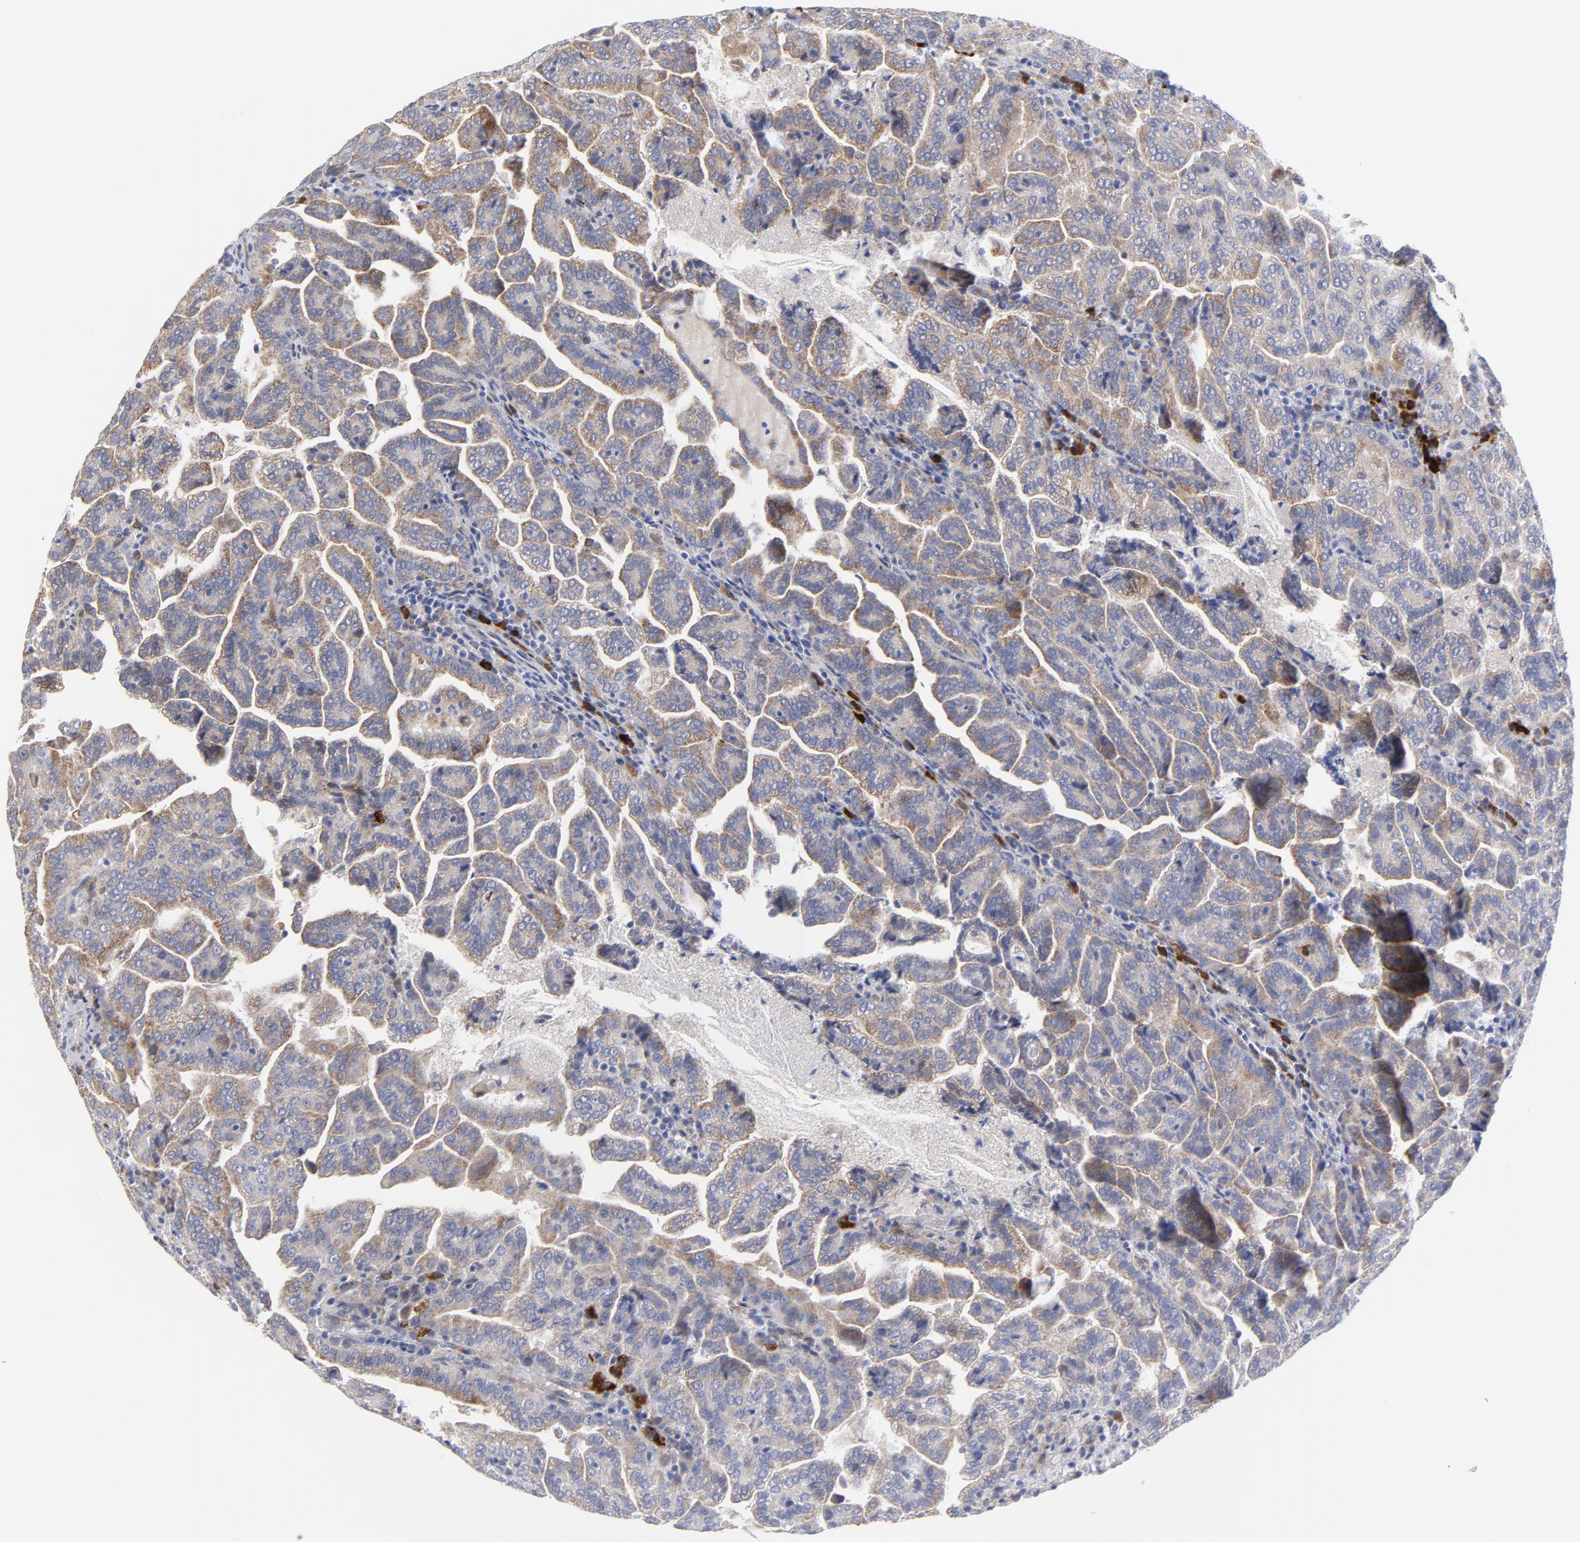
{"staining": {"intensity": "weak", "quantity": "25%-75%", "location": "cytoplasmic/membranous"}, "tissue": "renal cancer", "cell_type": "Tumor cells", "image_type": "cancer", "snomed": [{"axis": "morphology", "description": "Adenocarcinoma, NOS"}, {"axis": "topography", "description": "Kidney"}], "caption": "Immunohistochemical staining of renal cancer (adenocarcinoma) demonstrates low levels of weak cytoplasmic/membranous positivity in approximately 25%-75% of tumor cells.", "gene": "RAPGEF3", "patient": {"sex": "male", "age": 61}}